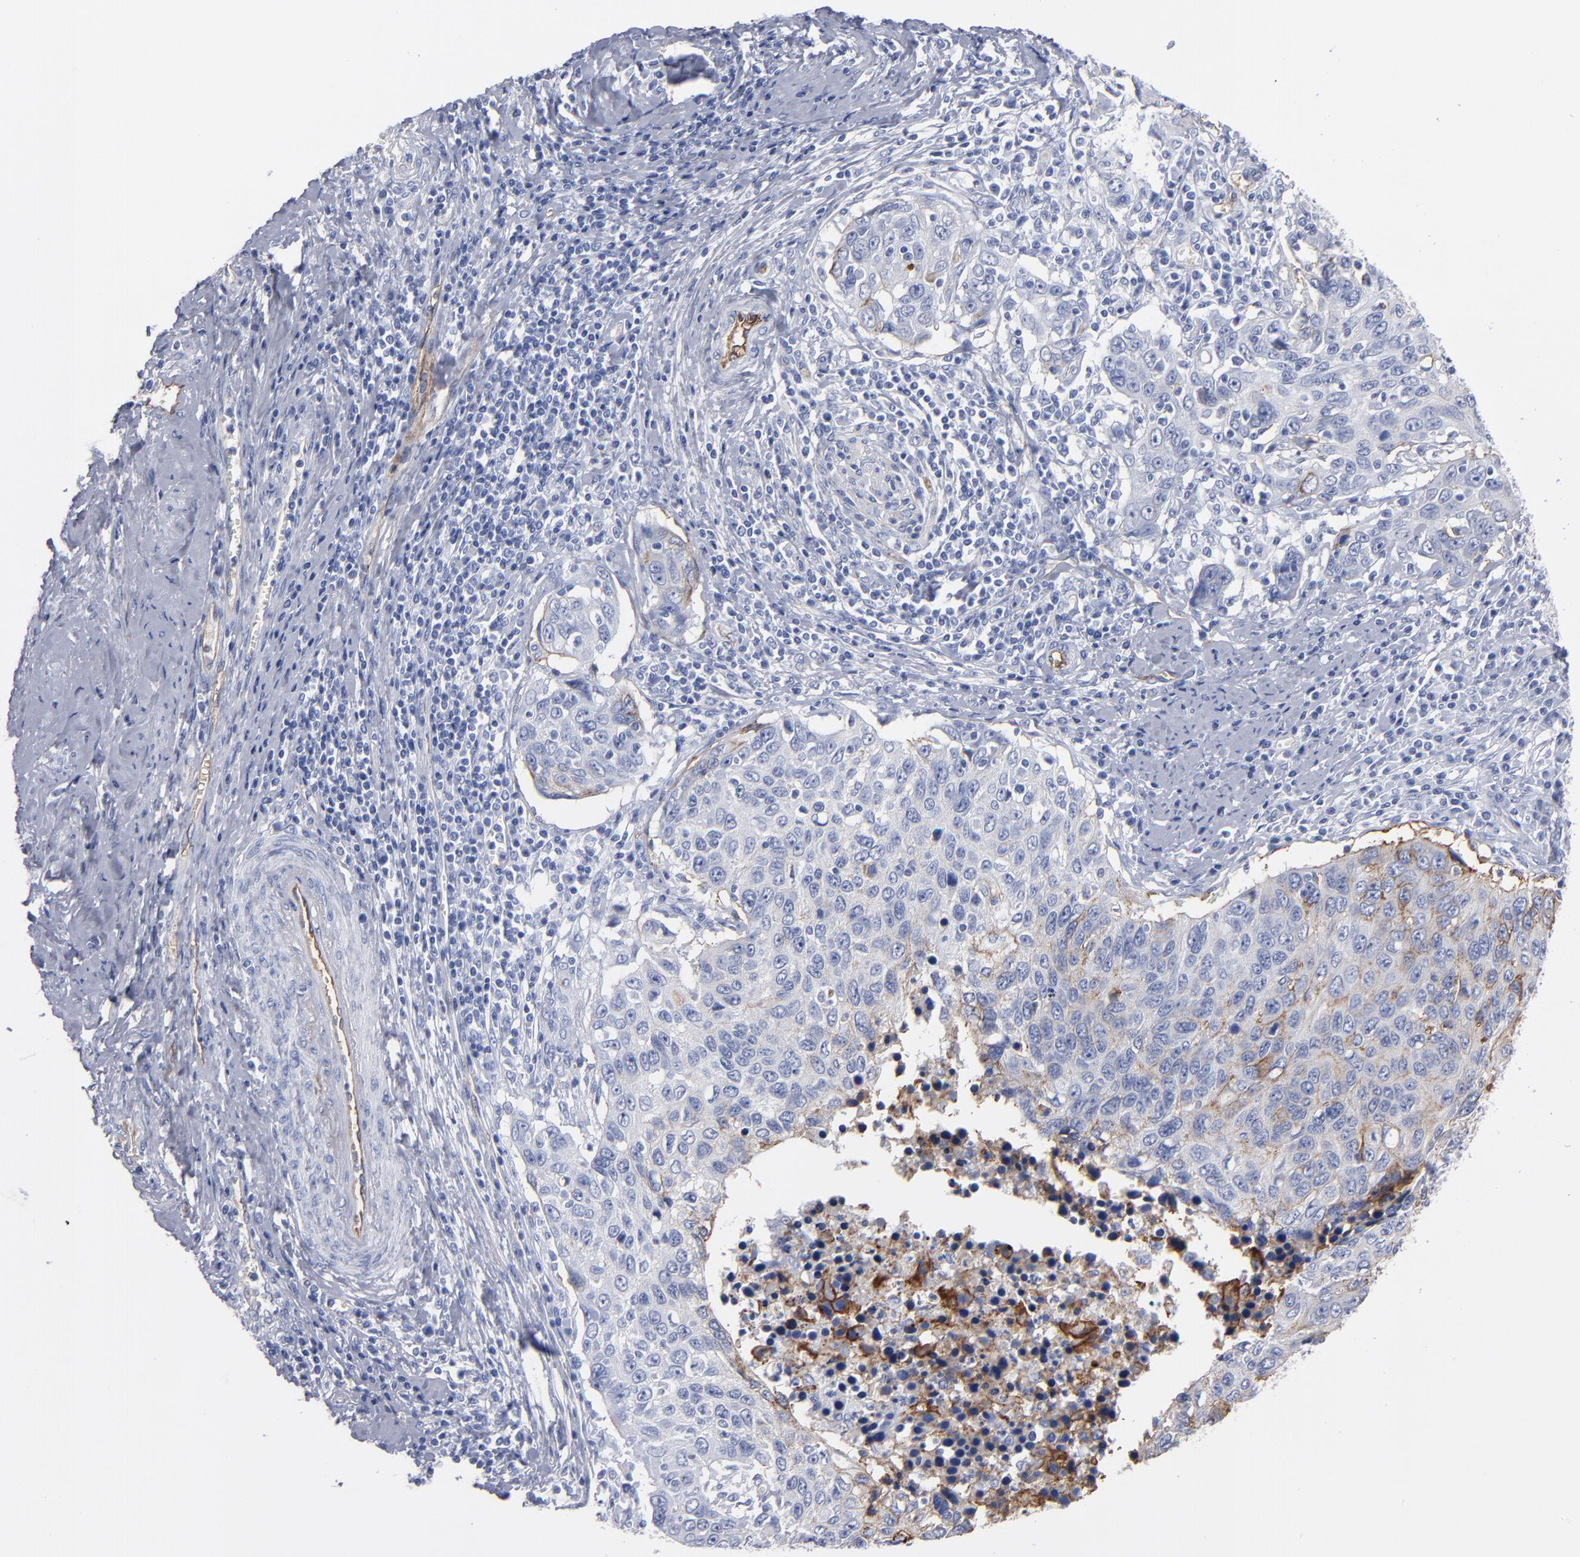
{"staining": {"intensity": "weak", "quantity": "<25%", "location": "cytoplasmic/membranous"}, "tissue": "cervical cancer", "cell_type": "Tumor cells", "image_type": "cancer", "snomed": [{"axis": "morphology", "description": "Squamous cell carcinoma, NOS"}, {"axis": "topography", "description": "Cervix"}], "caption": "This is a photomicrograph of IHC staining of cervical cancer, which shows no staining in tumor cells.", "gene": "TM4SF1", "patient": {"sex": "female", "age": 53}}